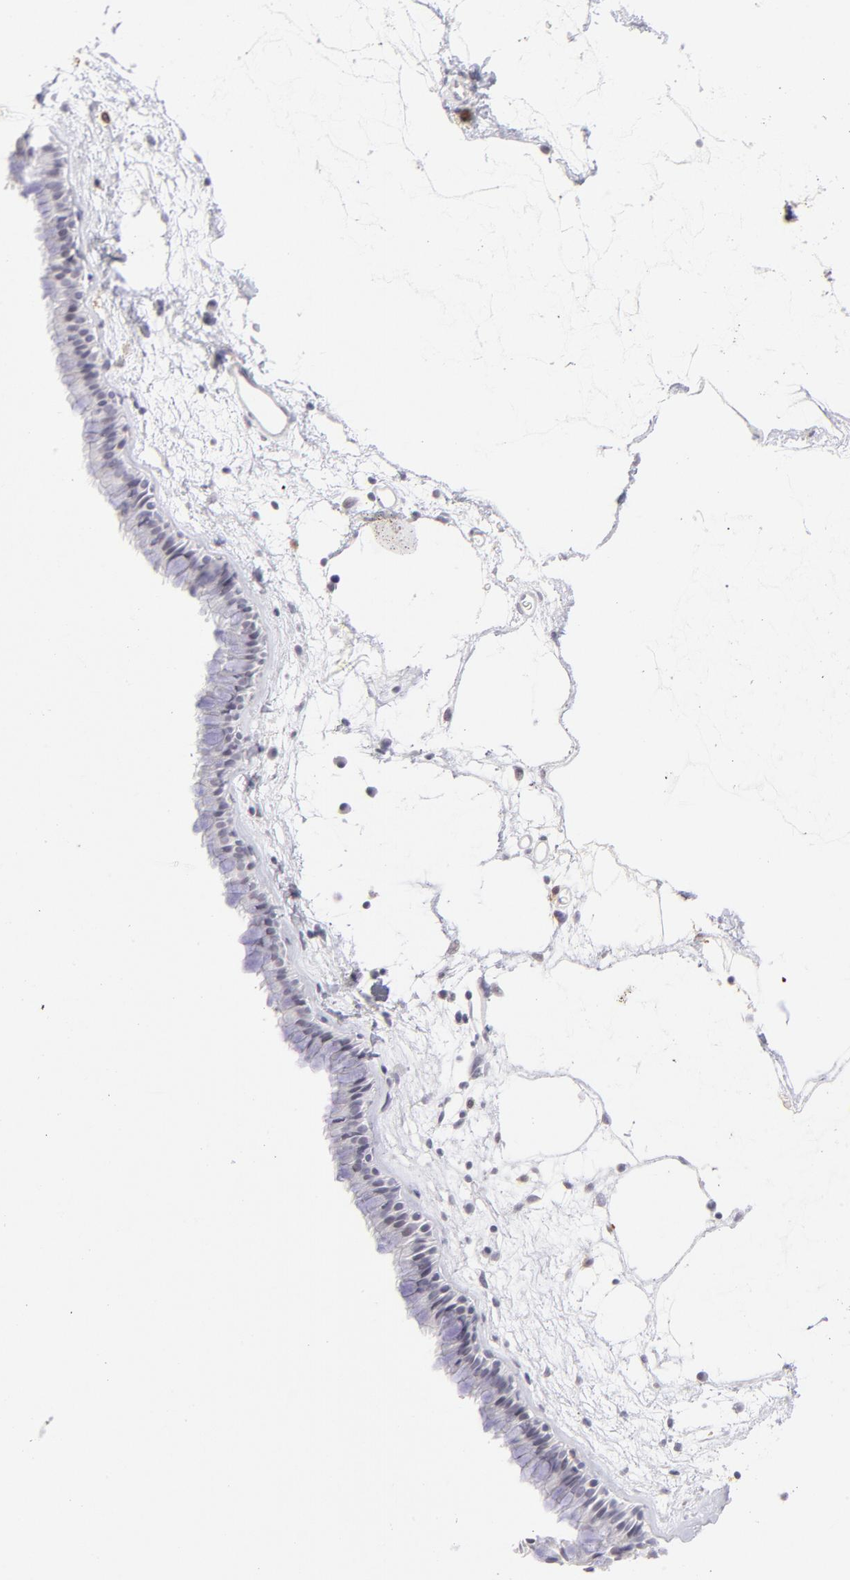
{"staining": {"intensity": "negative", "quantity": "none", "location": "none"}, "tissue": "nasopharynx", "cell_type": "Respiratory epithelial cells", "image_type": "normal", "snomed": [{"axis": "morphology", "description": "Normal tissue, NOS"}, {"axis": "morphology", "description": "Inflammation, NOS"}, {"axis": "topography", "description": "Nasopharynx"}], "caption": "Protein analysis of benign nasopharynx demonstrates no significant positivity in respiratory epithelial cells.", "gene": "LTB4R", "patient": {"sex": "male", "age": 48}}